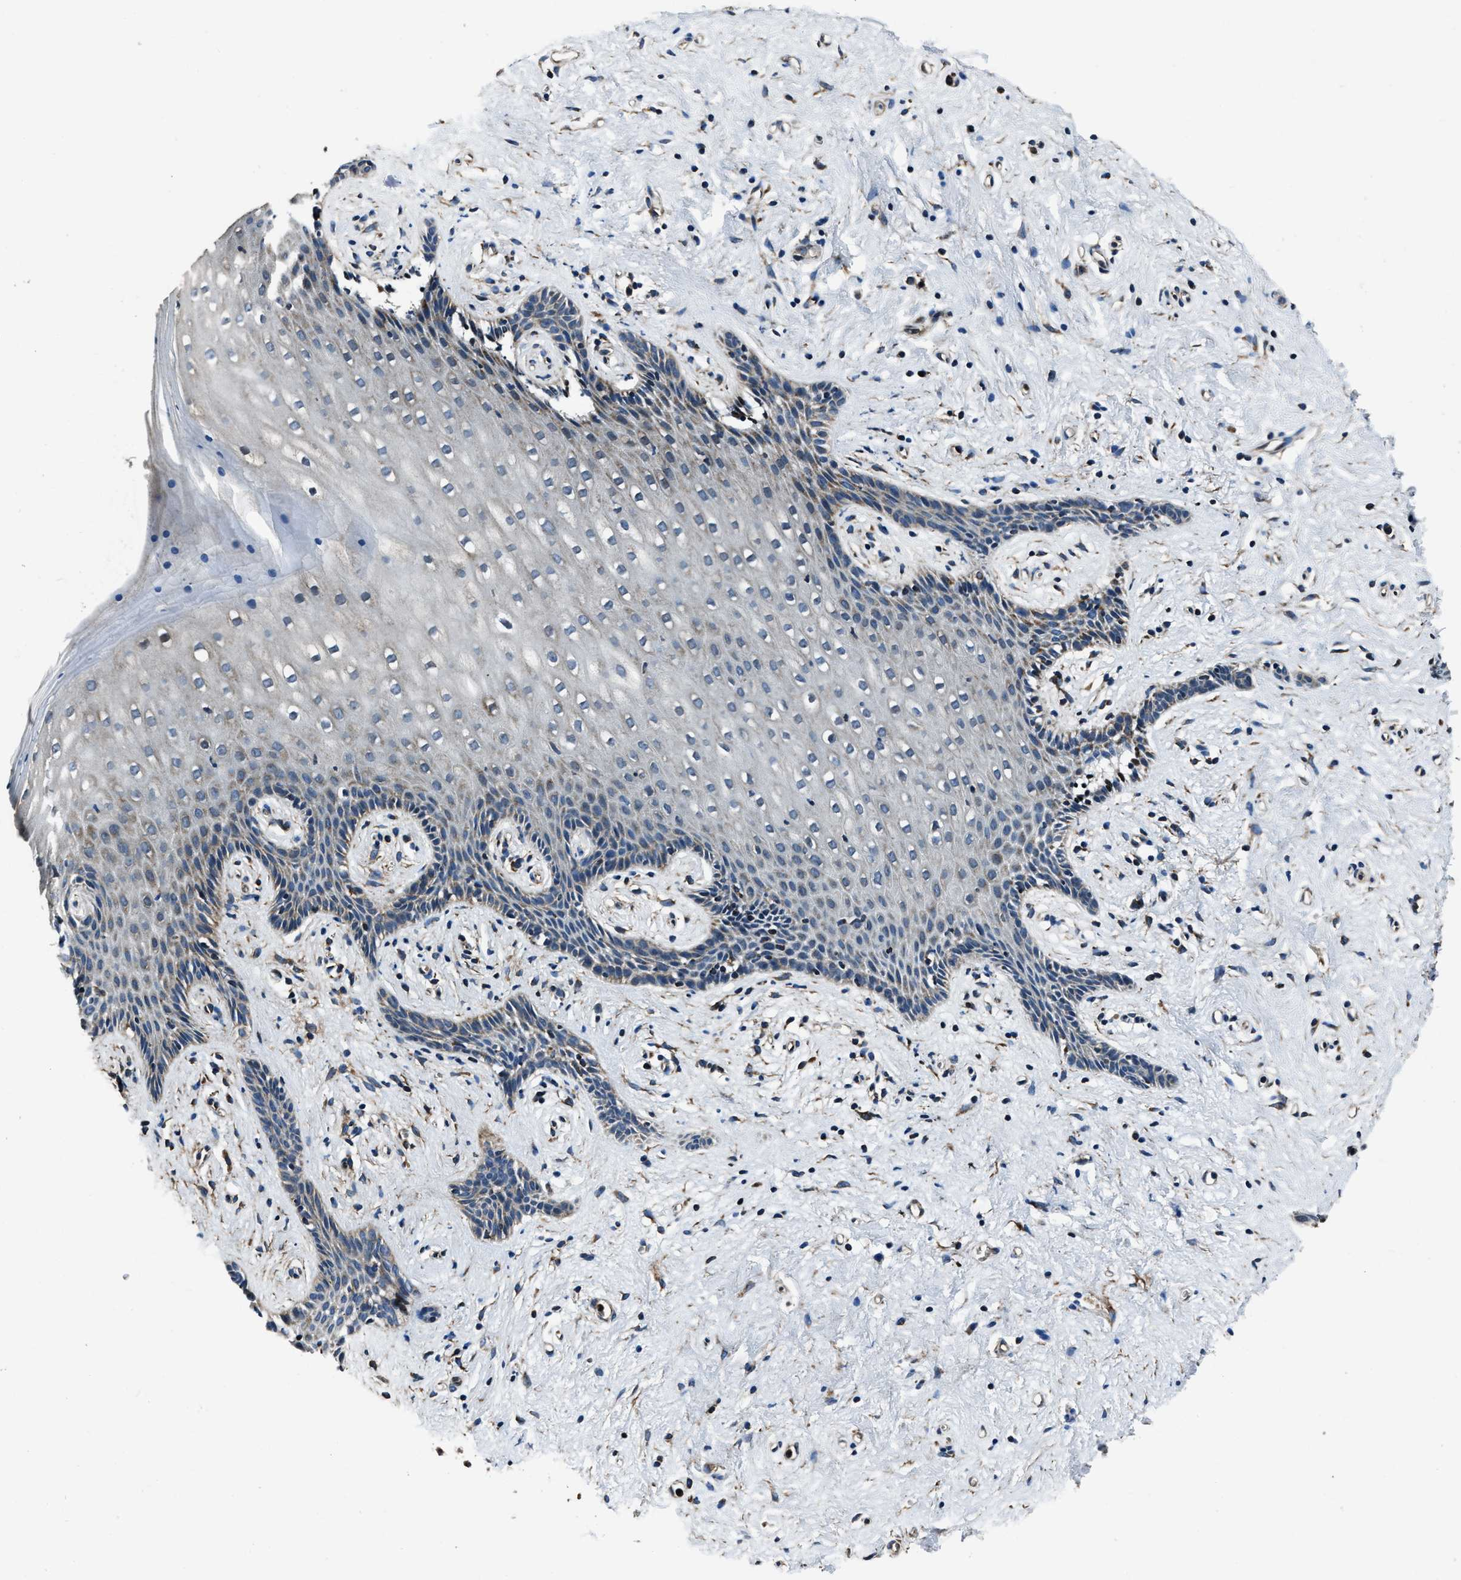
{"staining": {"intensity": "moderate", "quantity": "<25%", "location": "cytoplasmic/membranous"}, "tissue": "vagina", "cell_type": "Squamous epithelial cells", "image_type": "normal", "snomed": [{"axis": "morphology", "description": "Normal tissue, NOS"}, {"axis": "topography", "description": "Vagina"}], "caption": "Immunohistochemistry (DAB (3,3'-diaminobenzidine)) staining of benign vagina exhibits moderate cytoplasmic/membranous protein expression in approximately <25% of squamous epithelial cells.", "gene": "OGDH", "patient": {"sex": "female", "age": 44}}